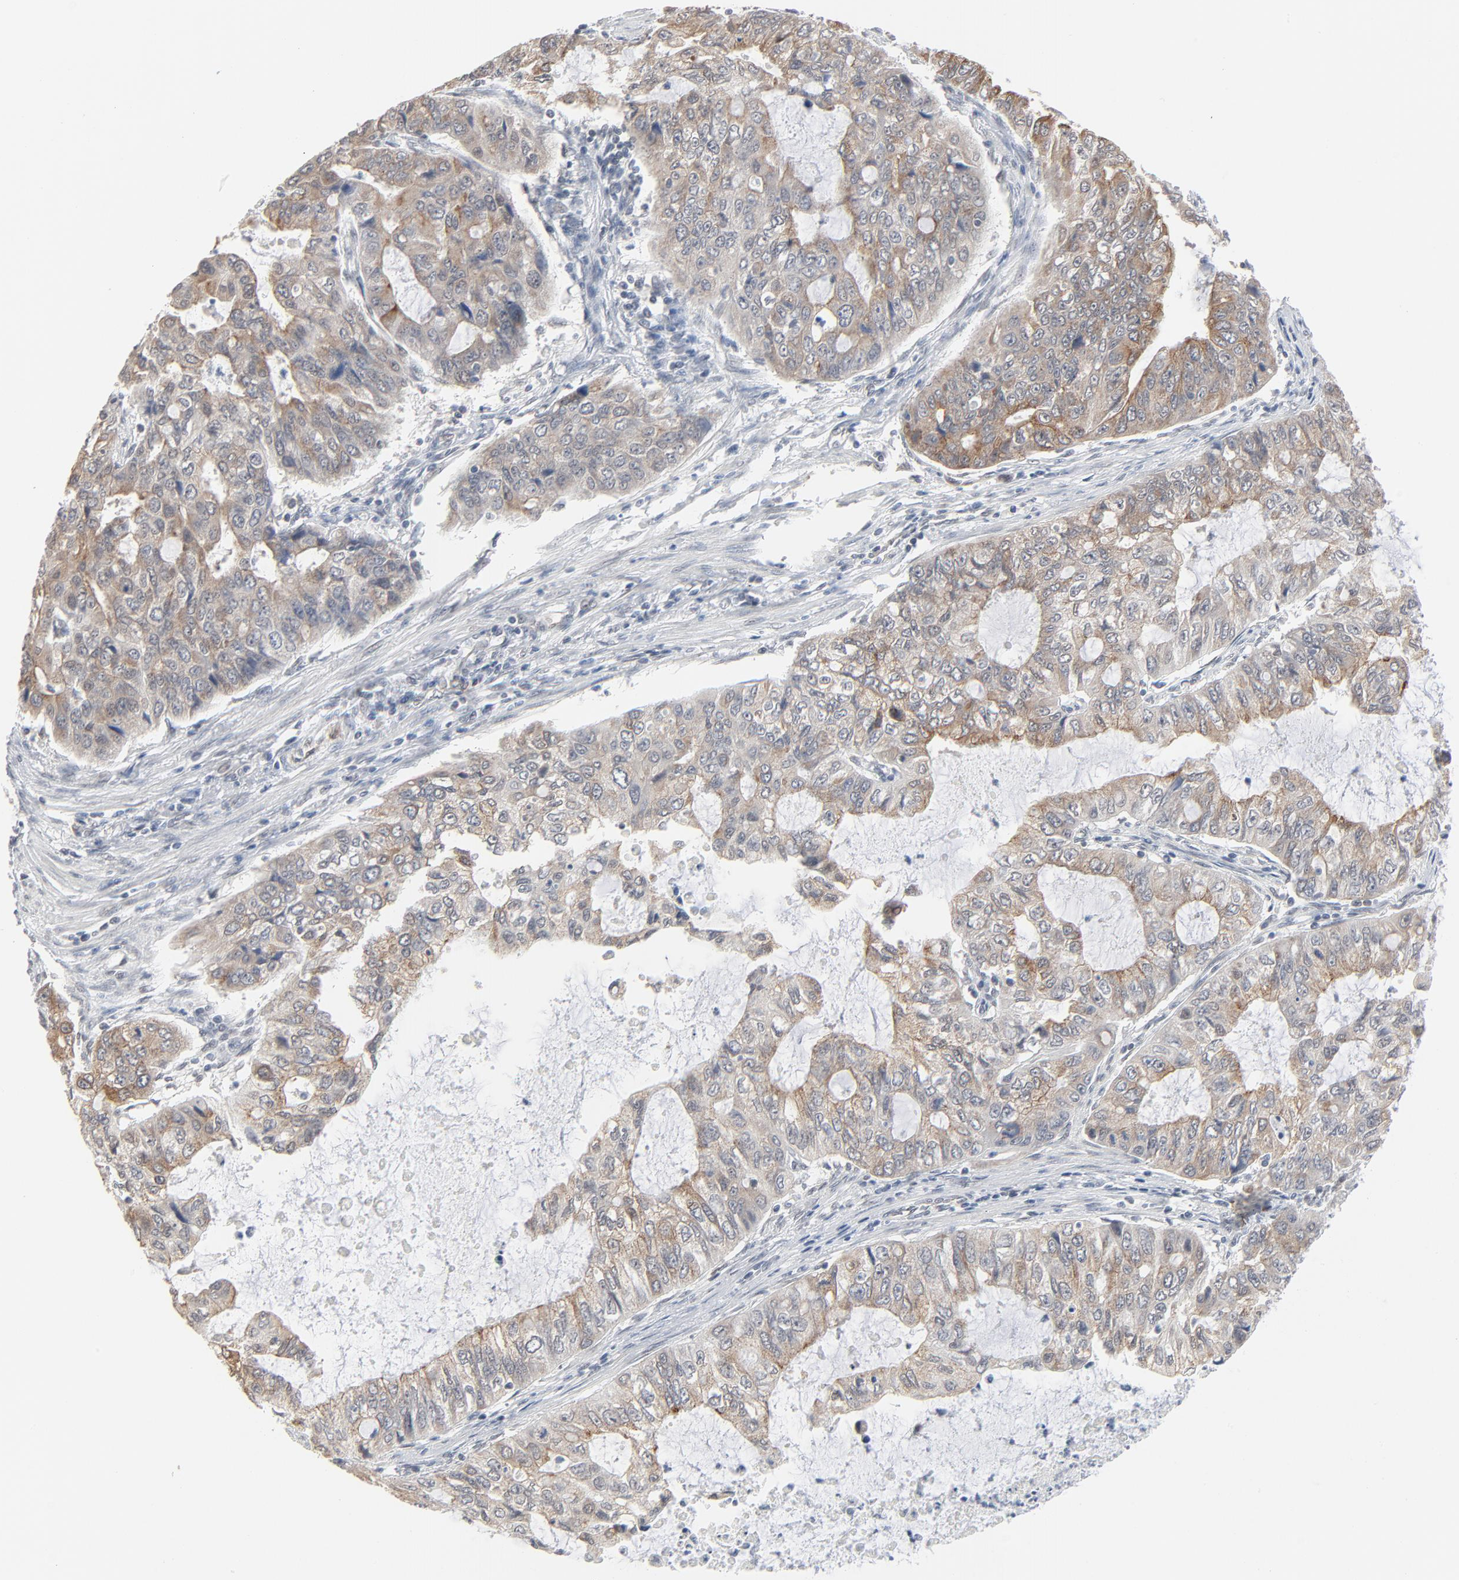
{"staining": {"intensity": "weak", "quantity": ">75%", "location": "cytoplasmic/membranous"}, "tissue": "stomach cancer", "cell_type": "Tumor cells", "image_type": "cancer", "snomed": [{"axis": "morphology", "description": "Adenocarcinoma, NOS"}, {"axis": "topography", "description": "Stomach, upper"}], "caption": "Adenocarcinoma (stomach) stained with DAB immunohistochemistry (IHC) displays low levels of weak cytoplasmic/membranous positivity in about >75% of tumor cells. (DAB = brown stain, brightfield microscopy at high magnification).", "gene": "ITPR3", "patient": {"sex": "female", "age": 52}}